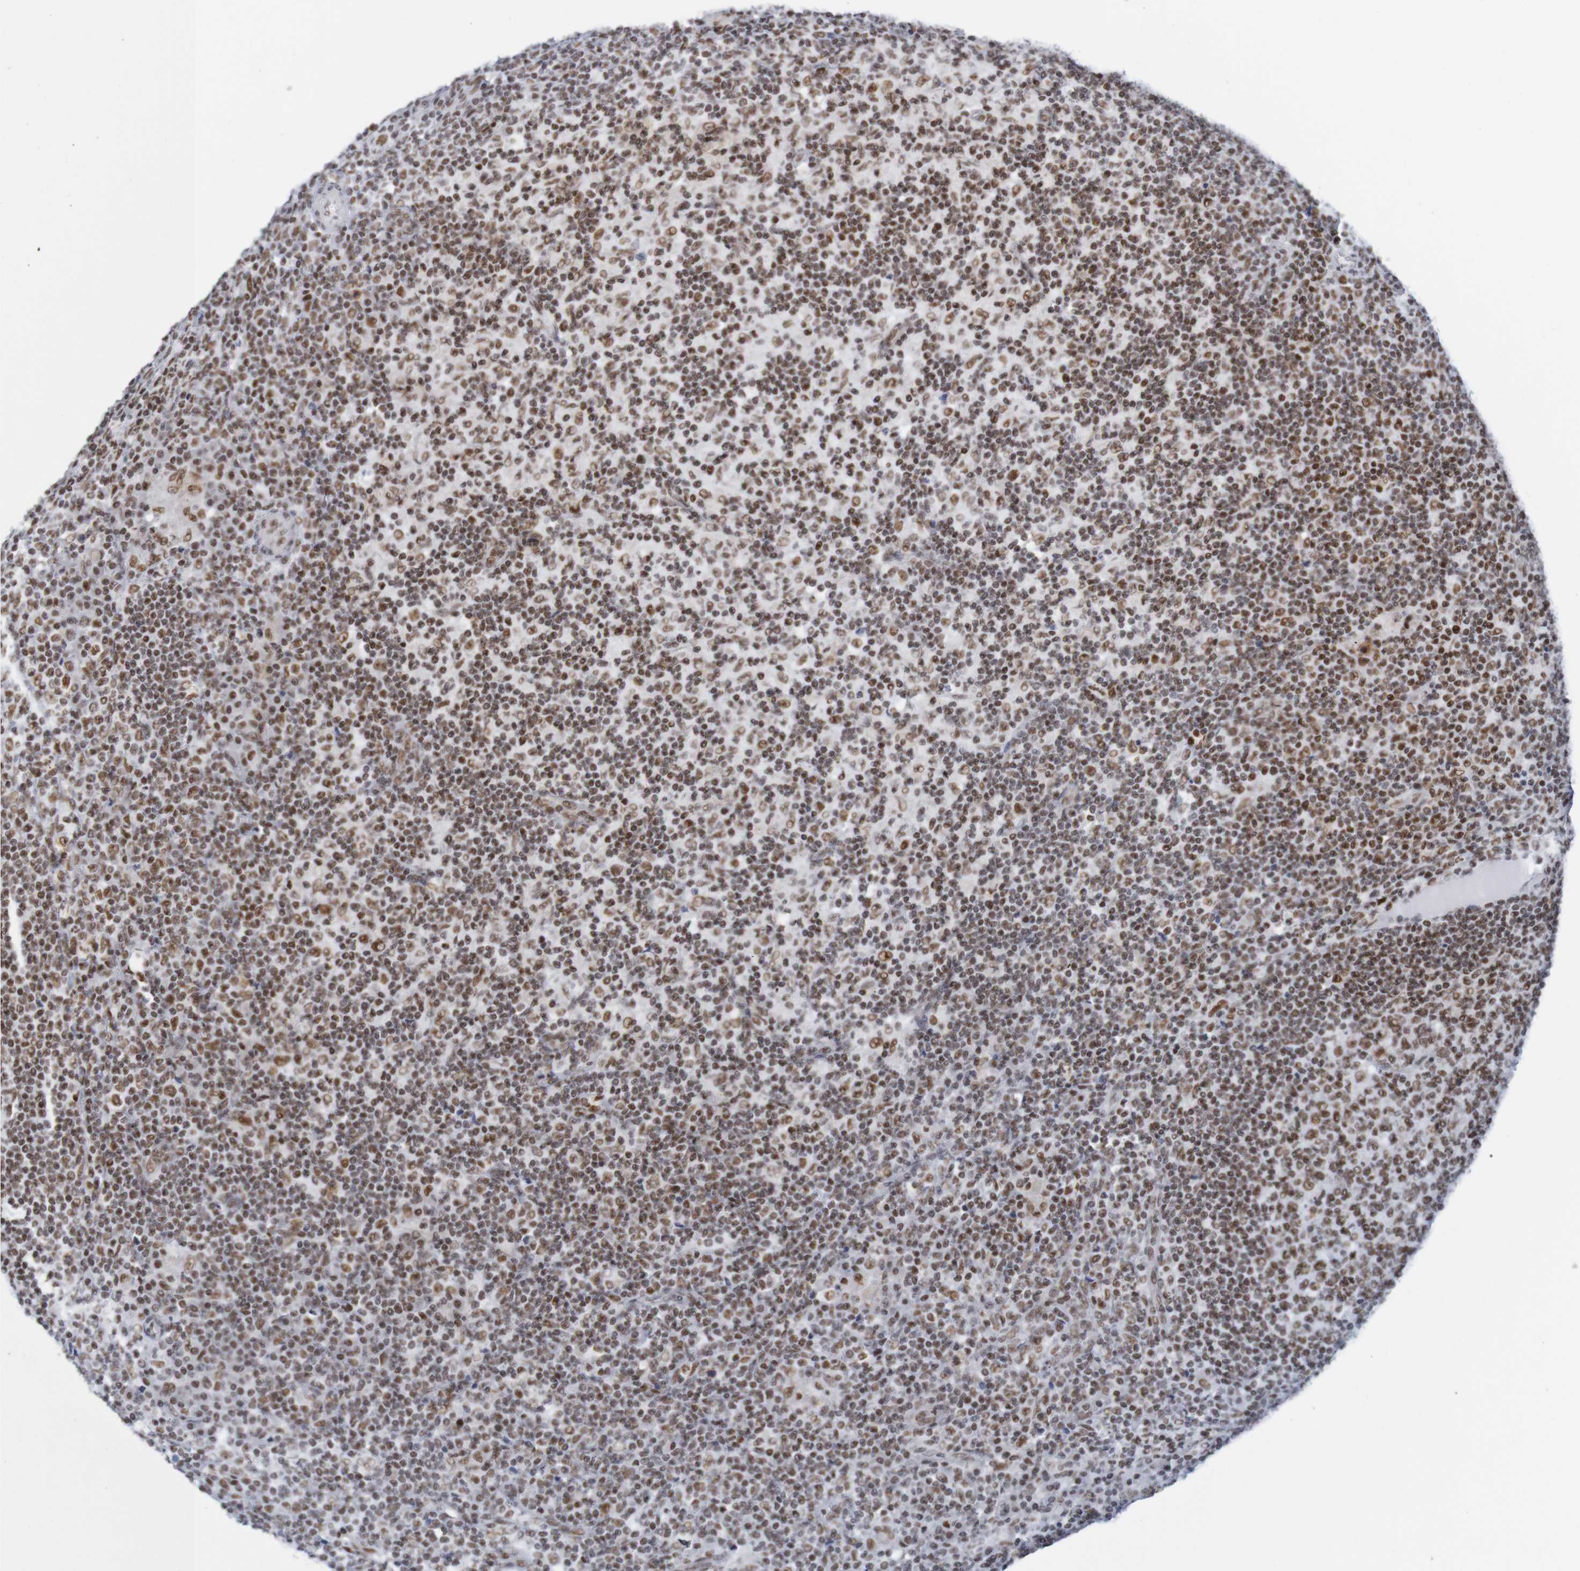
{"staining": {"intensity": "strong", "quantity": ">75%", "location": "nuclear"}, "tissue": "lymph node", "cell_type": "Germinal center cells", "image_type": "normal", "snomed": [{"axis": "morphology", "description": "Normal tissue, NOS"}, {"axis": "morphology", "description": "Inflammation, NOS"}, {"axis": "topography", "description": "Lymph node"}], "caption": "Immunohistochemistry (IHC) (DAB (3,3'-diaminobenzidine)) staining of unremarkable human lymph node demonstrates strong nuclear protein staining in about >75% of germinal center cells.", "gene": "THRAP3", "patient": {"sex": "male", "age": 55}}